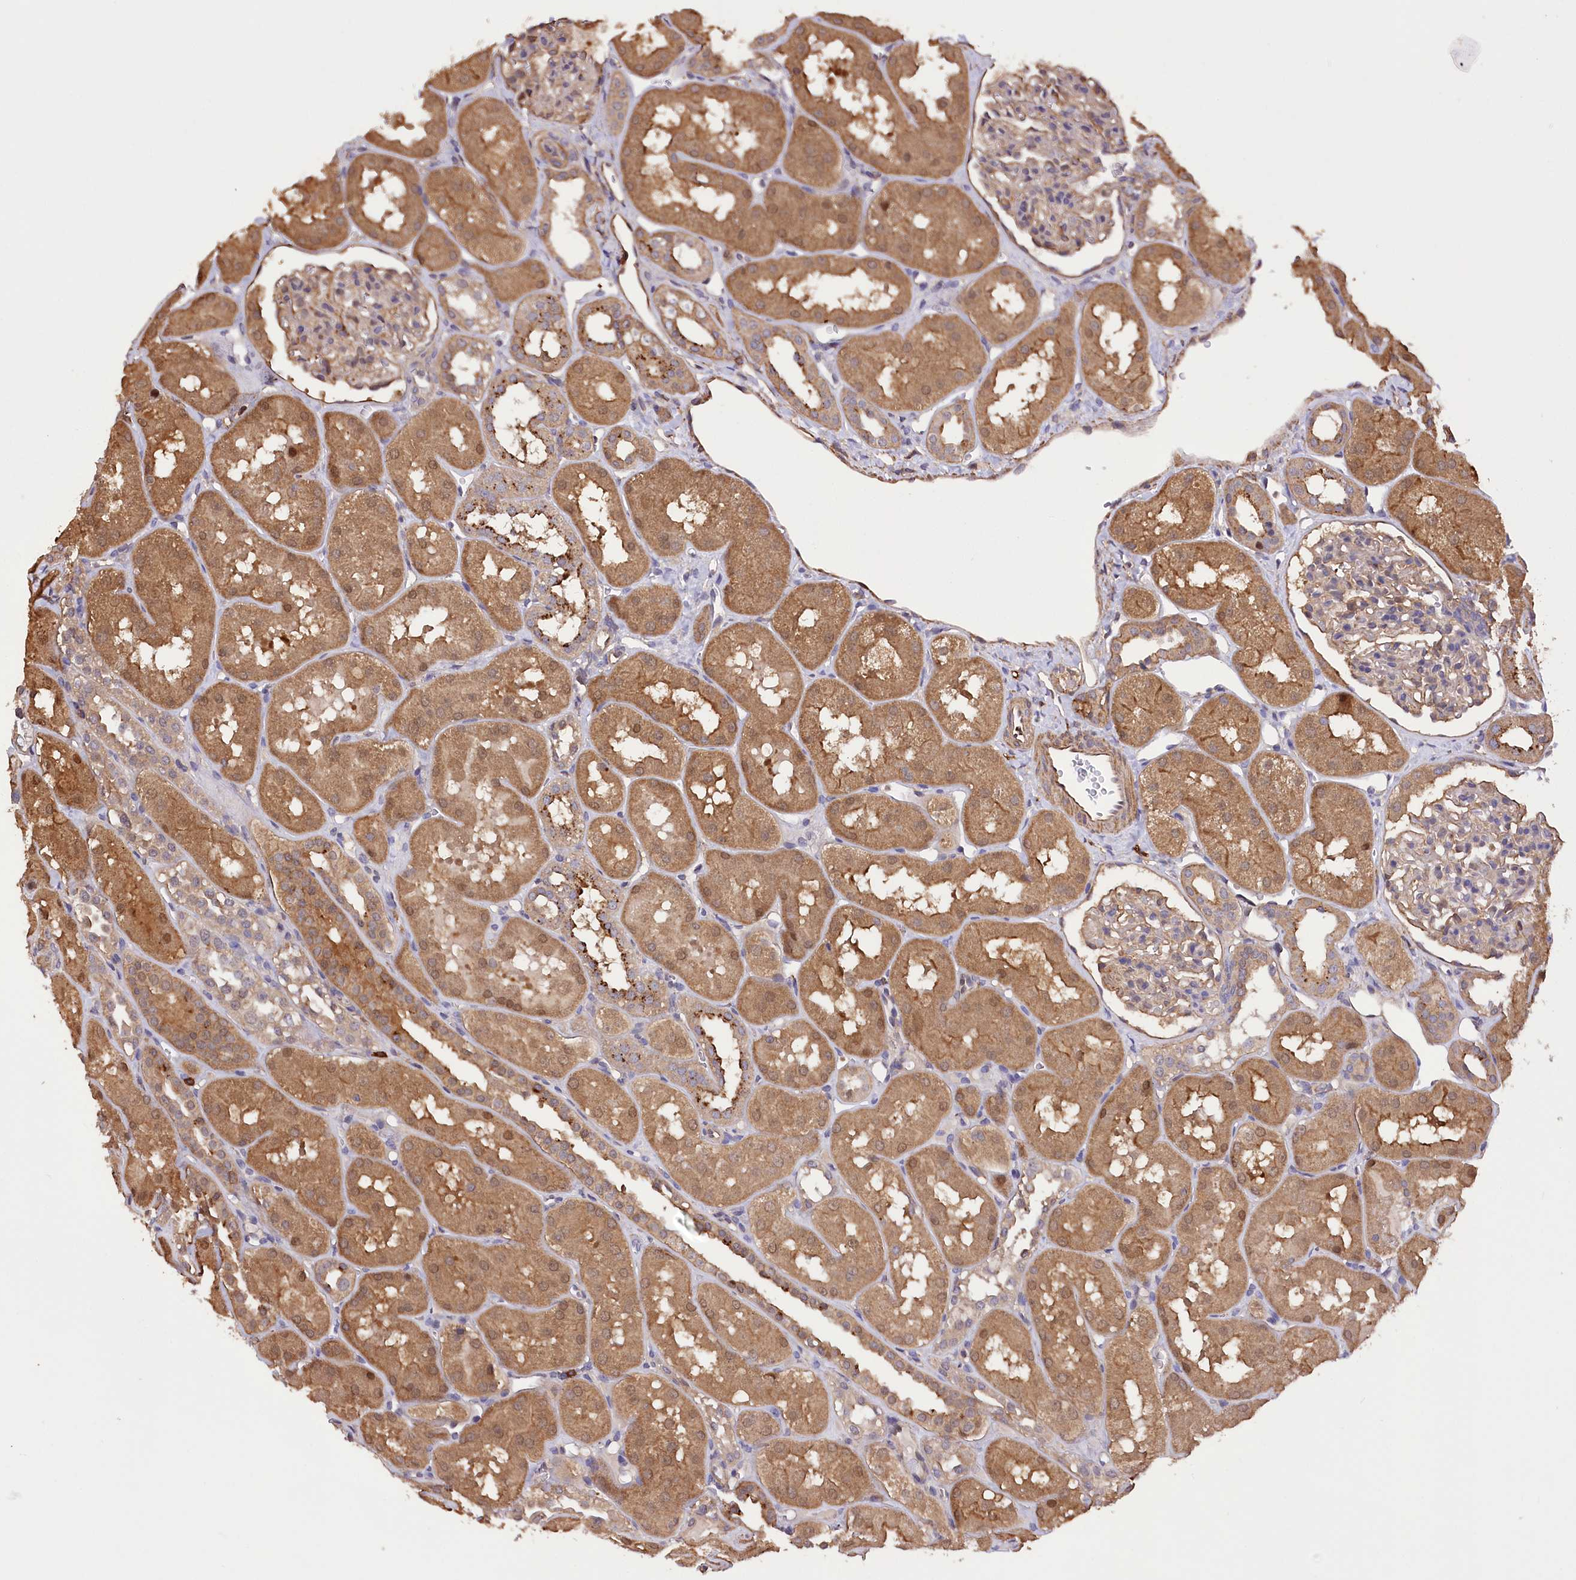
{"staining": {"intensity": "weak", "quantity": ">75%", "location": "cytoplasmic/membranous"}, "tissue": "kidney", "cell_type": "Cells in glomeruli", "image_type": "normal", "snomed": [{"axis": "morphology", "description": "Normal tissue, NOS"}, {"axis": "topography", "description": "Kidney"}, {"axis": "topography", "description": "Urinary bladder"}], "caption": "High-magnification brightfield microscopy of unremarkable kidney stained with DAB (3,3'-diaminobenzidine) (brown) and counterstained with hematoxylin (blue). cells in glomeruli exhibit weak cytoplasmic/membranous positivity is present in about>75% of cells.", "gene": "DPP3", "patient": {"sex": "male", "age": 16}}